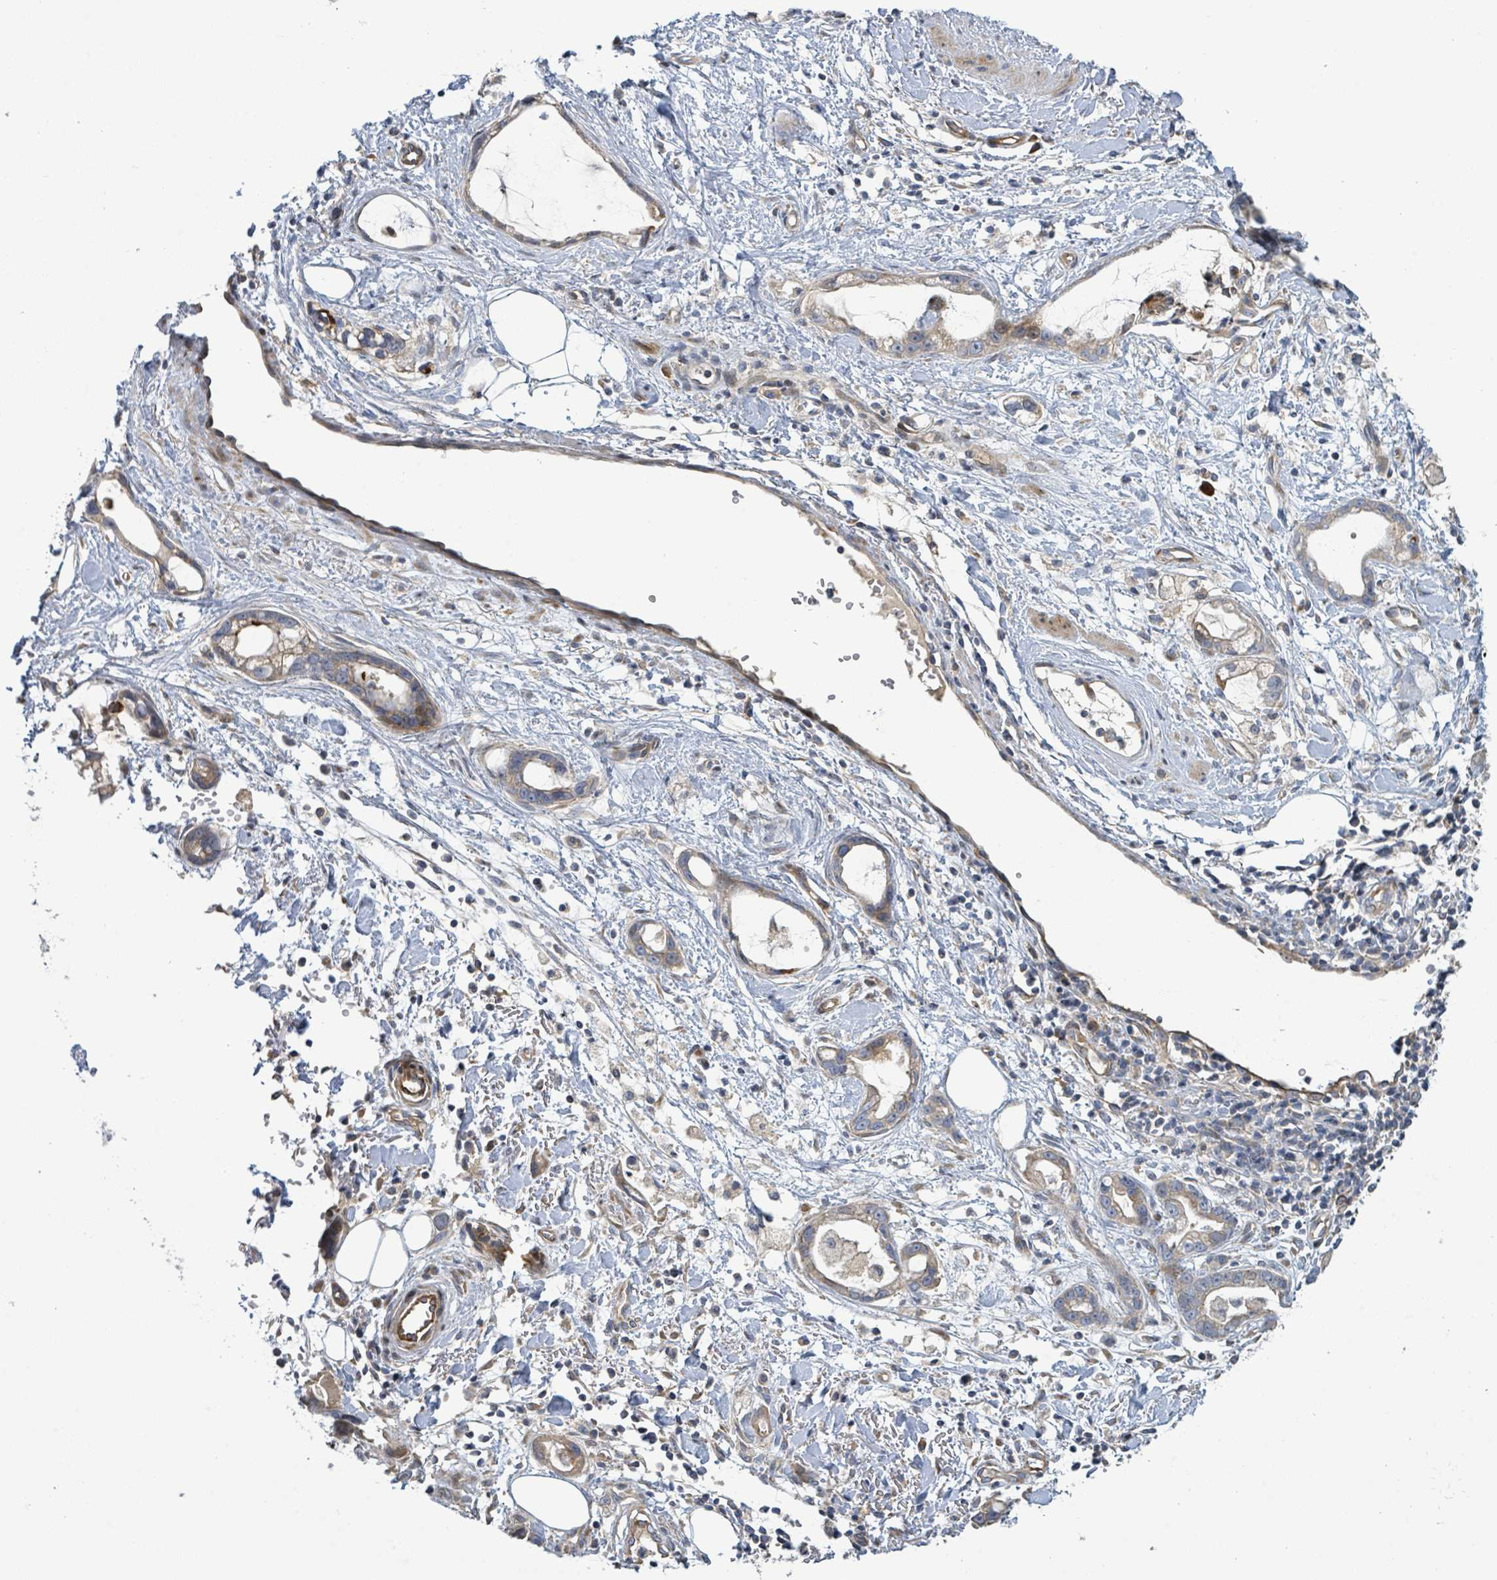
{"staining": {"intensity": "moderate", "quantity": ">75%", "location": "cytoplasmic/membranous"}, "tissue": "stomach cancer", "cell_type": "Tumor cells", "image_type": "cancer", "snomed": [{"axis": "morphology", "description": "Adenocarcinoma, NOS"}, {"axis": "topography", "description": "Stomach"}], "caption": "IHC of stomach cancer (adenocarcinoma) displays medium levels of moderate cytoplasmic/membranous positivity in about >75% of tumor cells.", "gene": "CFAP210", "patient": {"sex": "male", "age": 55}}